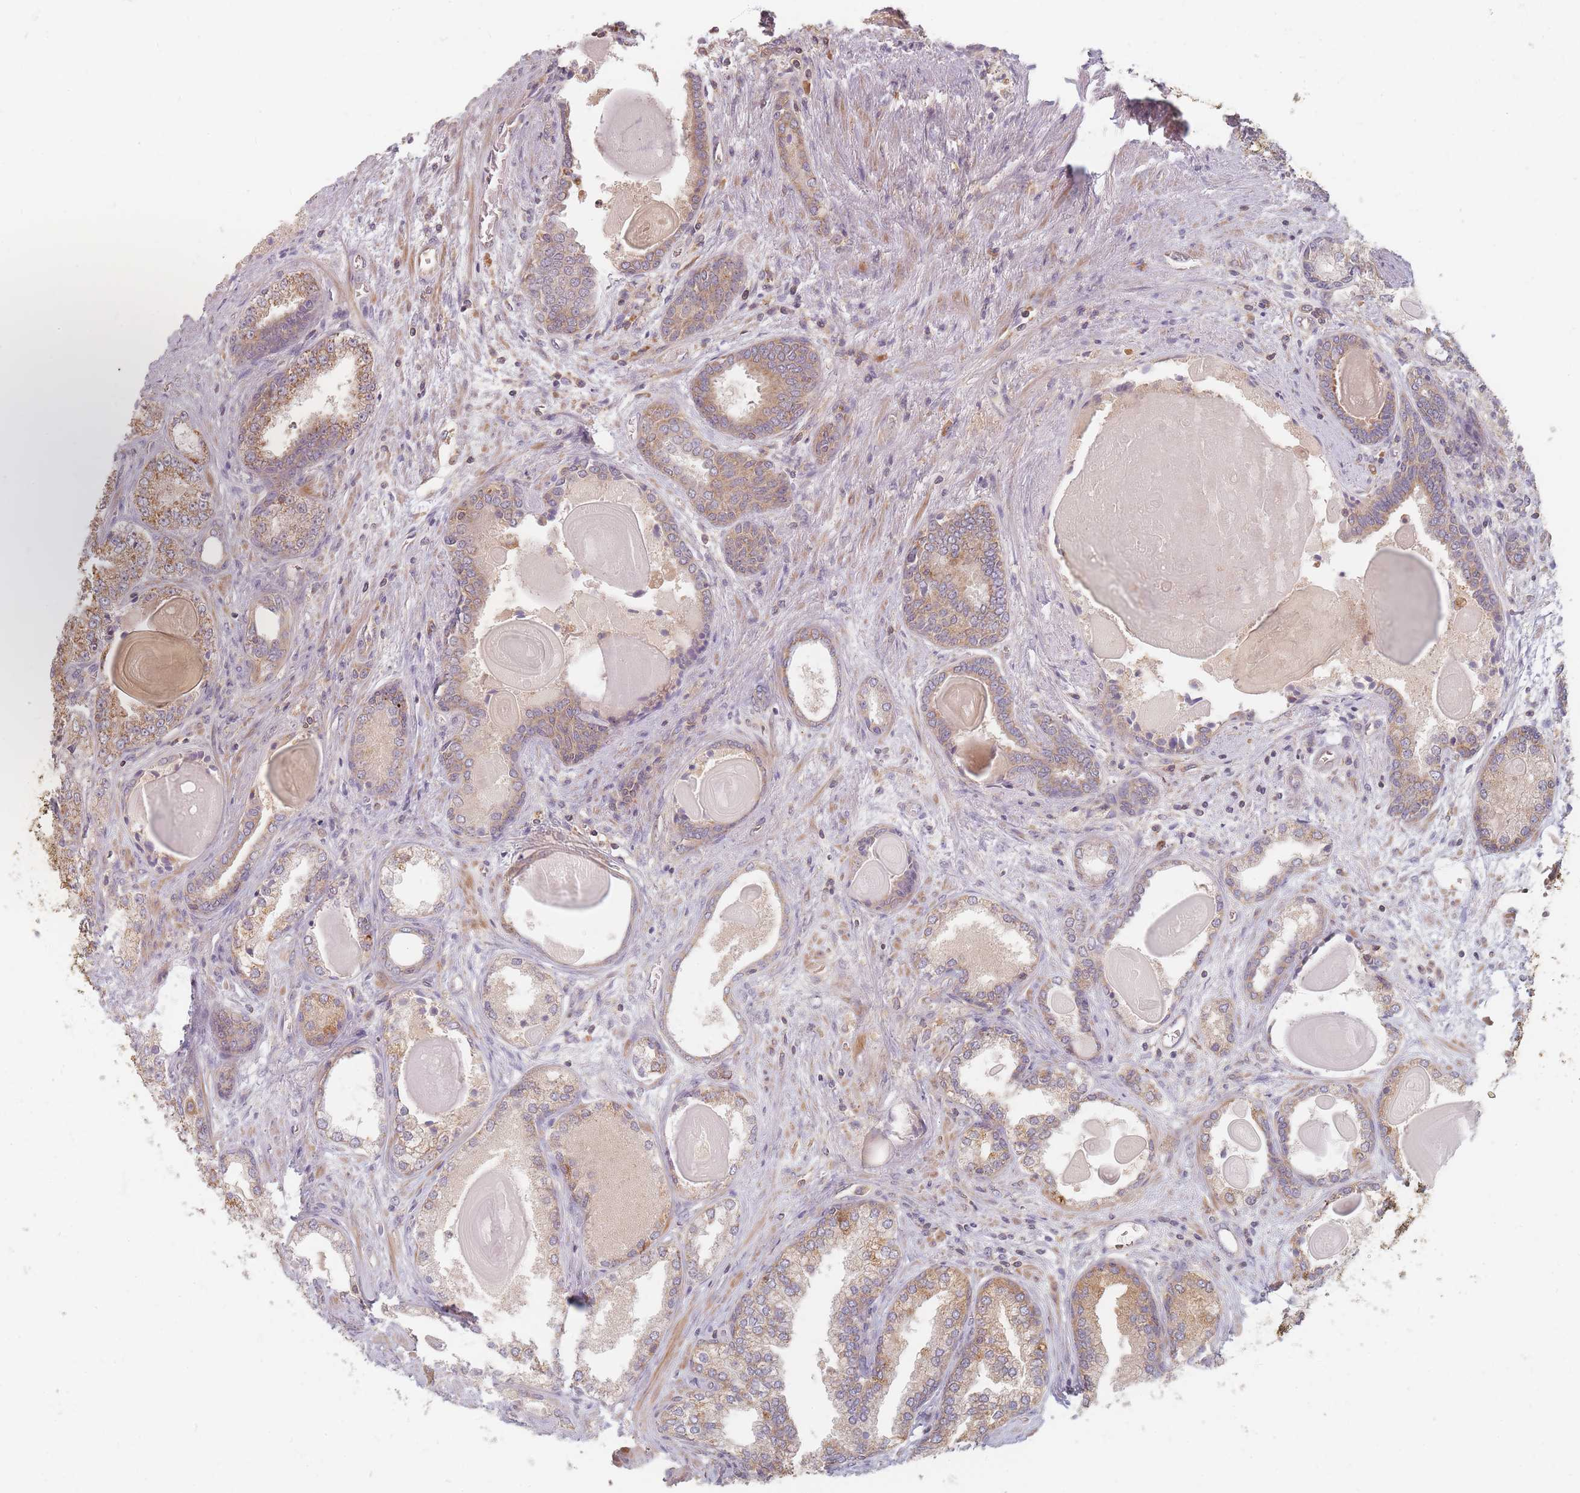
{"staining": {"intensity": "moderate", "quantity": ">75%", "location": "cytoplasmic/membranous"}, "tissue": "prostate cancer", "cell_type": "Tumor cells", "image_type": "cancer", "snomed": [{"axis": "morphology", "description": "Adenocarcinoma, High grade"}, {"axis": "topography", "description": "Prostate"}], "caption": "Immunohistochemical staining of human prostate high-grade adenocarcinoma demonstrates moderate cytoplasmic/membranous protein staining in about >75% of tumor cells.", "gene": "SLC35F3", "patient": {"sex": "male", "age": 63}}